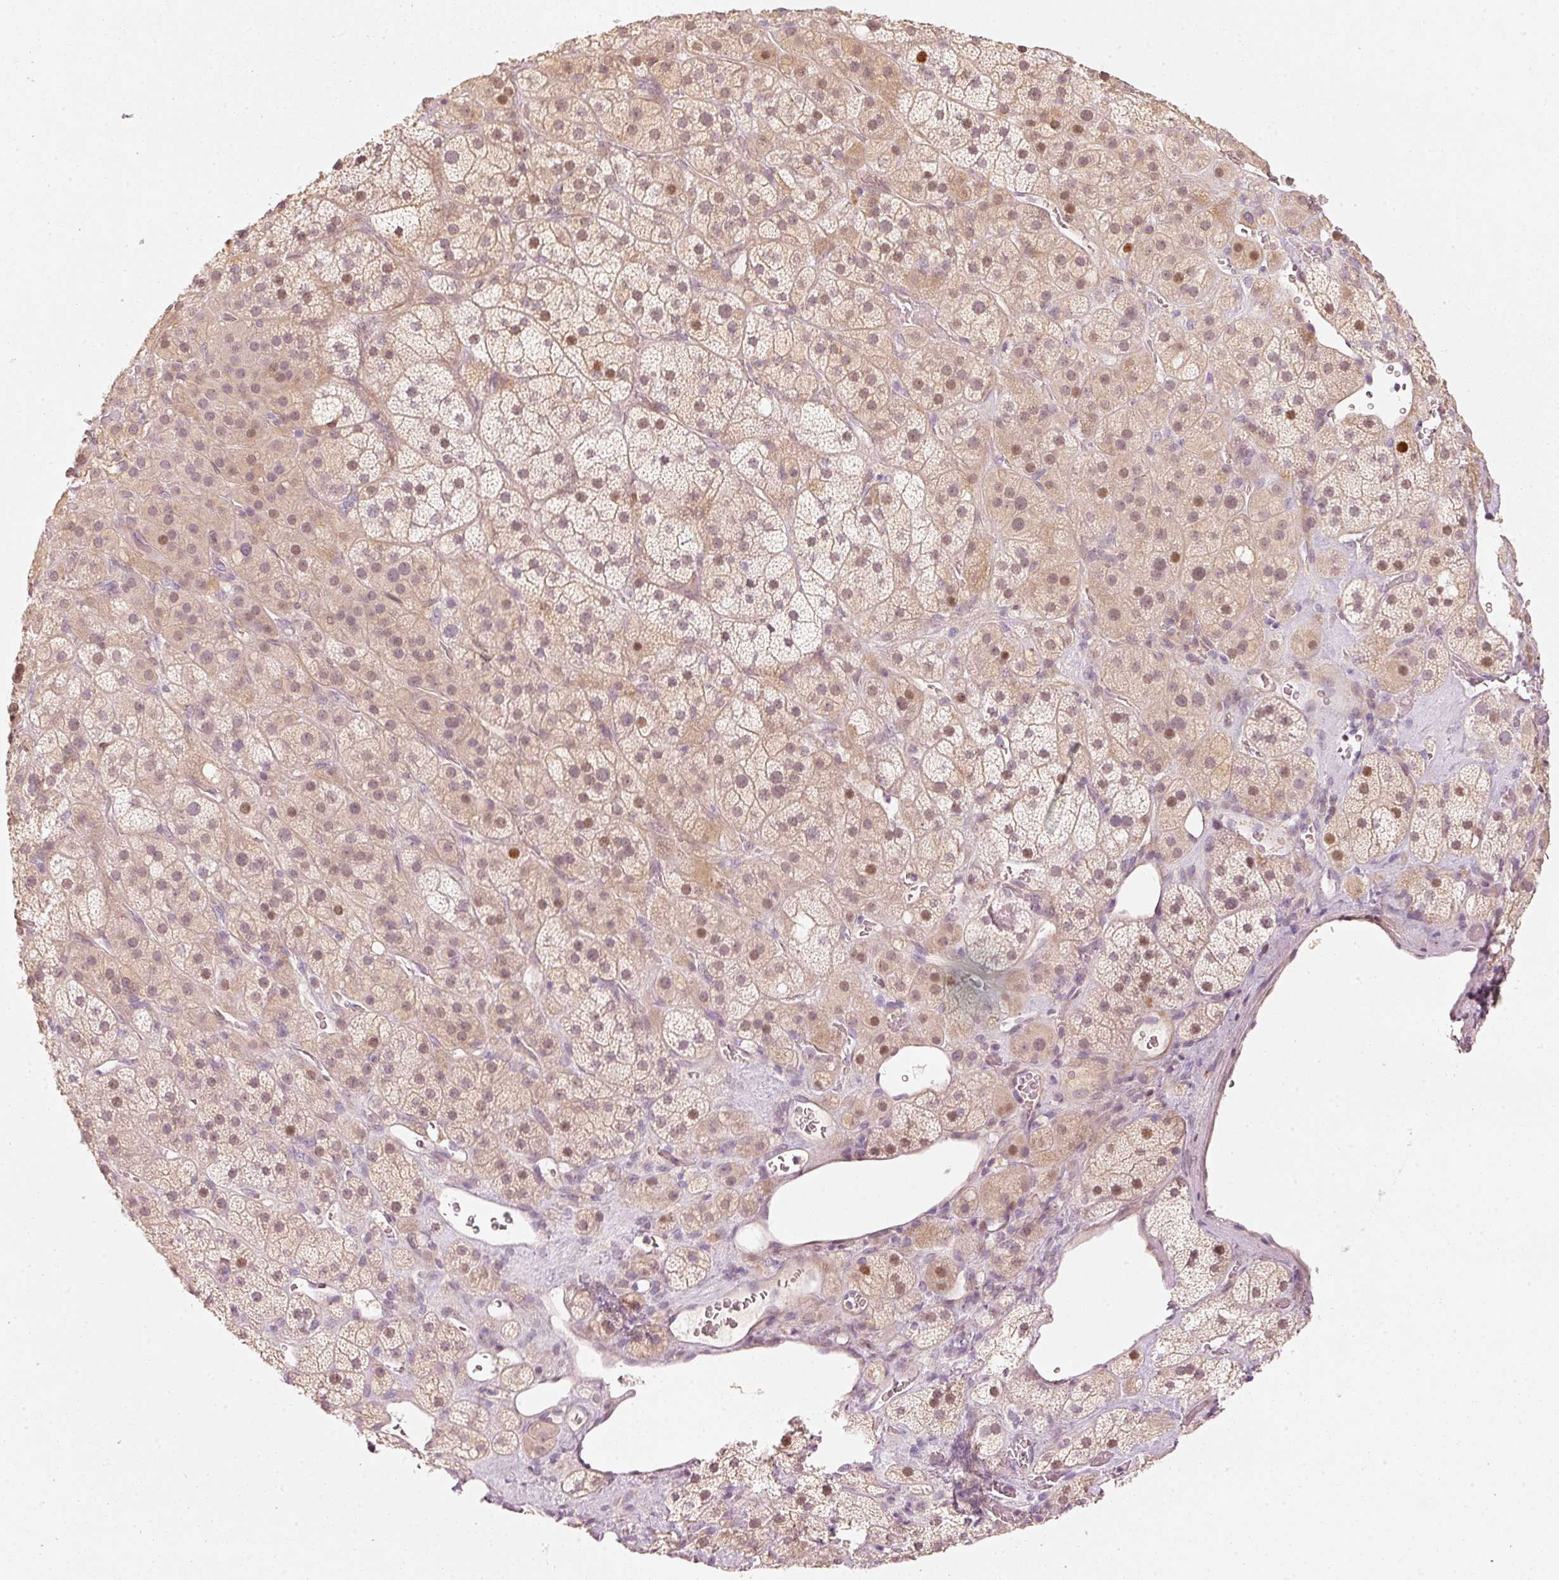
{"staining": {"intensity": "moderate", "quantity": "25%-75%", "location": "cytoplasmic/membranous,nuclear"}, "tissue": "adrenal gland", "cell_type": "Glandular cells", "image_type": "normal", "snomed": [{"axis": "morphology", "description": "Normal tissue, NOS"}, {"axis": "topography", "description": "Adrenal gland"}], "caption": "The micrograph reveals immunohistochemical staining of normal adrenal gland. There is moderate cytoplasmic/membranous,nuclear positivity is present in approximately 25%-75% of glandular cells. (DAB (3,3'-diaminobenzidine) = brown stain, brightfield microscopy at high magnification).", "gene": "TREX2", "patient": {"sex": "male", "age": 57}}